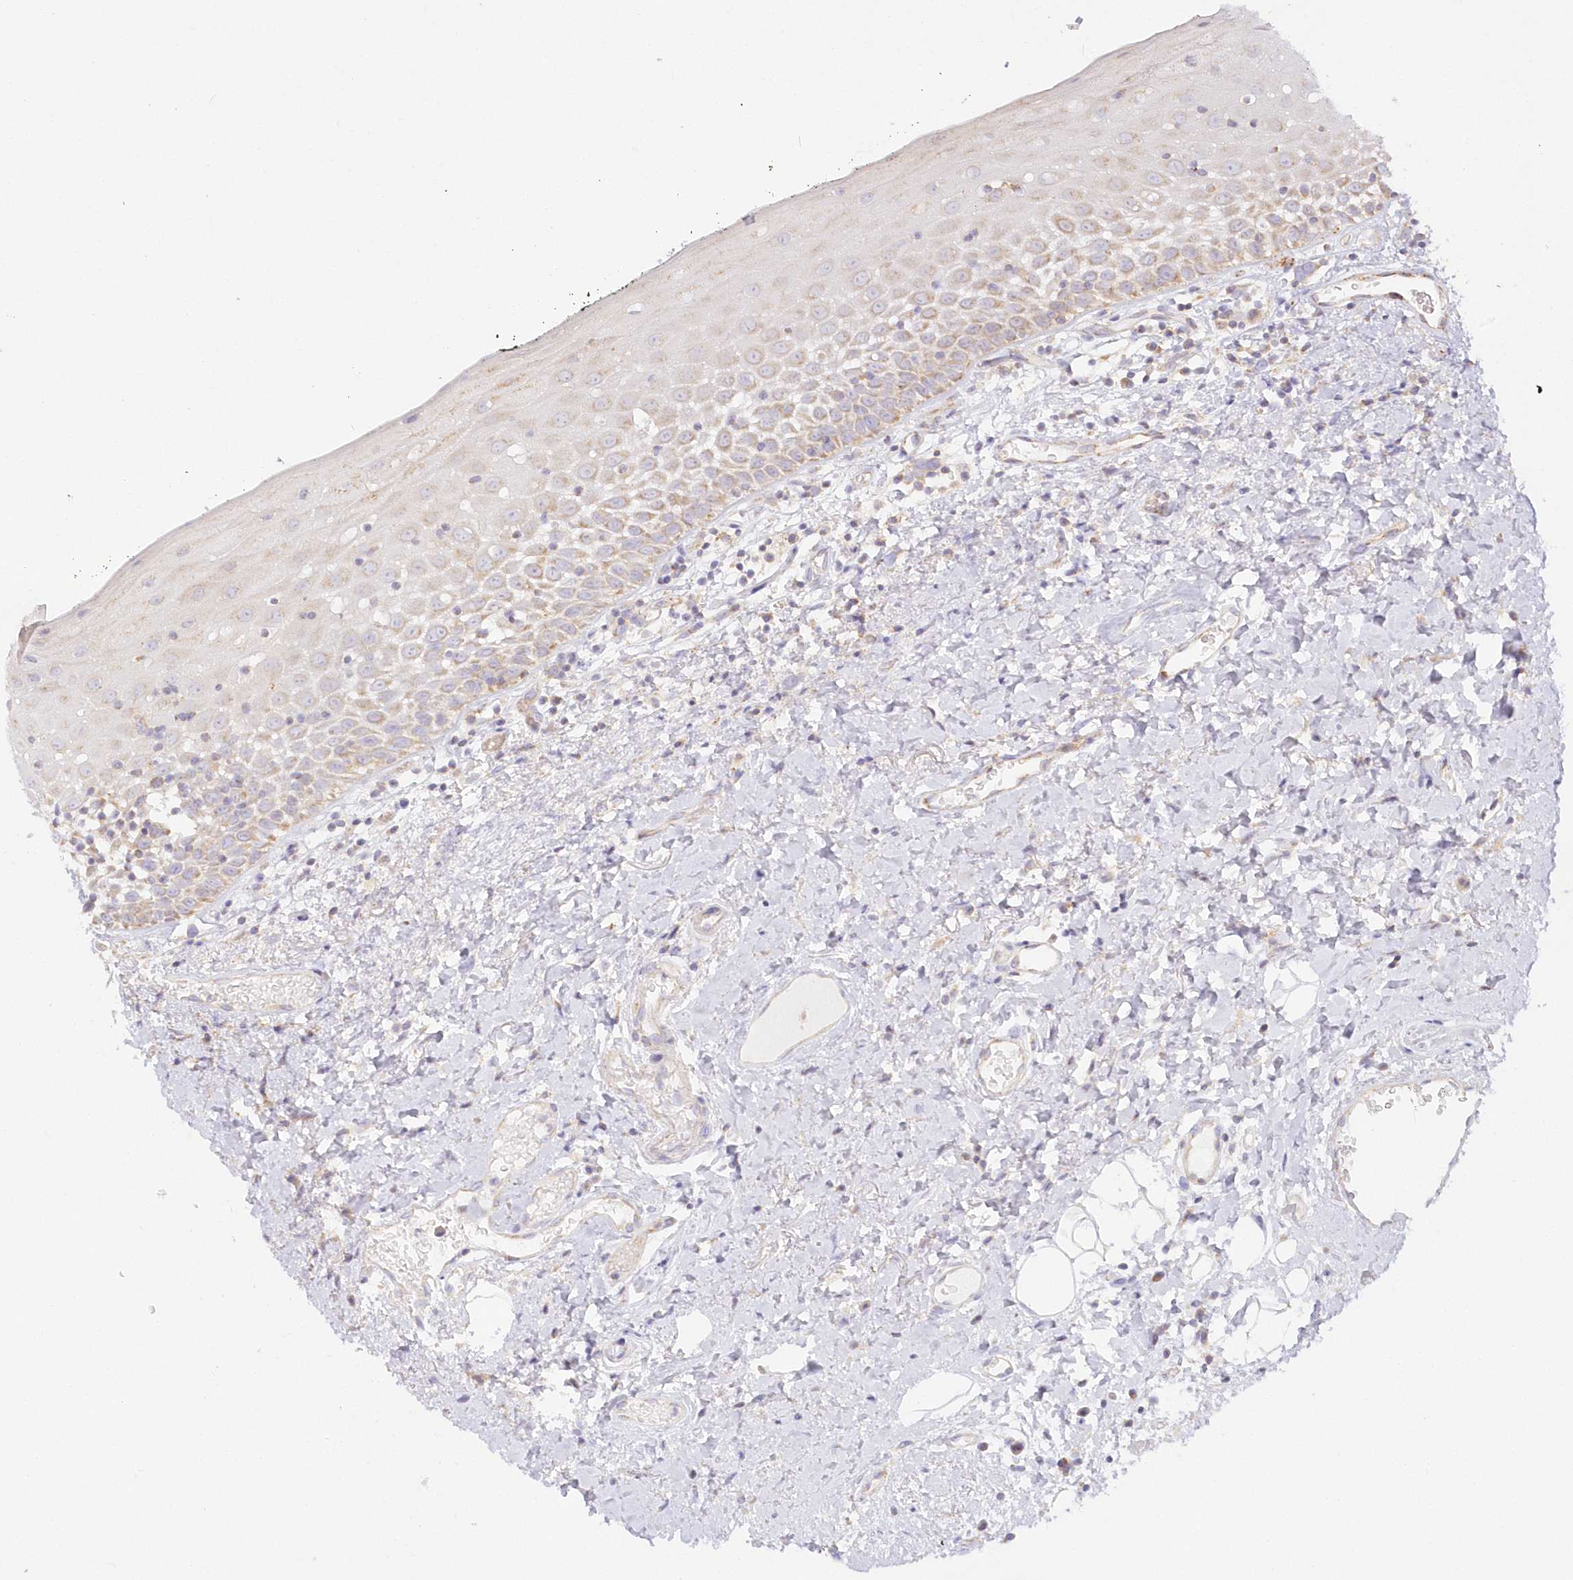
{"staining": {"intensity": "weak", "quantity": "25%-75%", "location": "cytoplasmic/membranous"}, "tissue": "oral mucosa", "cell_type": "Squamous epithelial cells", "image_type": "normal", "snomed": [{"axis": "morphology", "description": "Normal tissue, NOS"}, {"axis": "topography", "description": "Oral tissue"}], "caption": "A low amount of weak cytoplasmic/membranous expression is appreciated in approximately 25%-75% of squamous epithelial cells in benign oral mucosa.", "gene": "TBC1D14", "patient": {"sex": "male", "age": 74}}